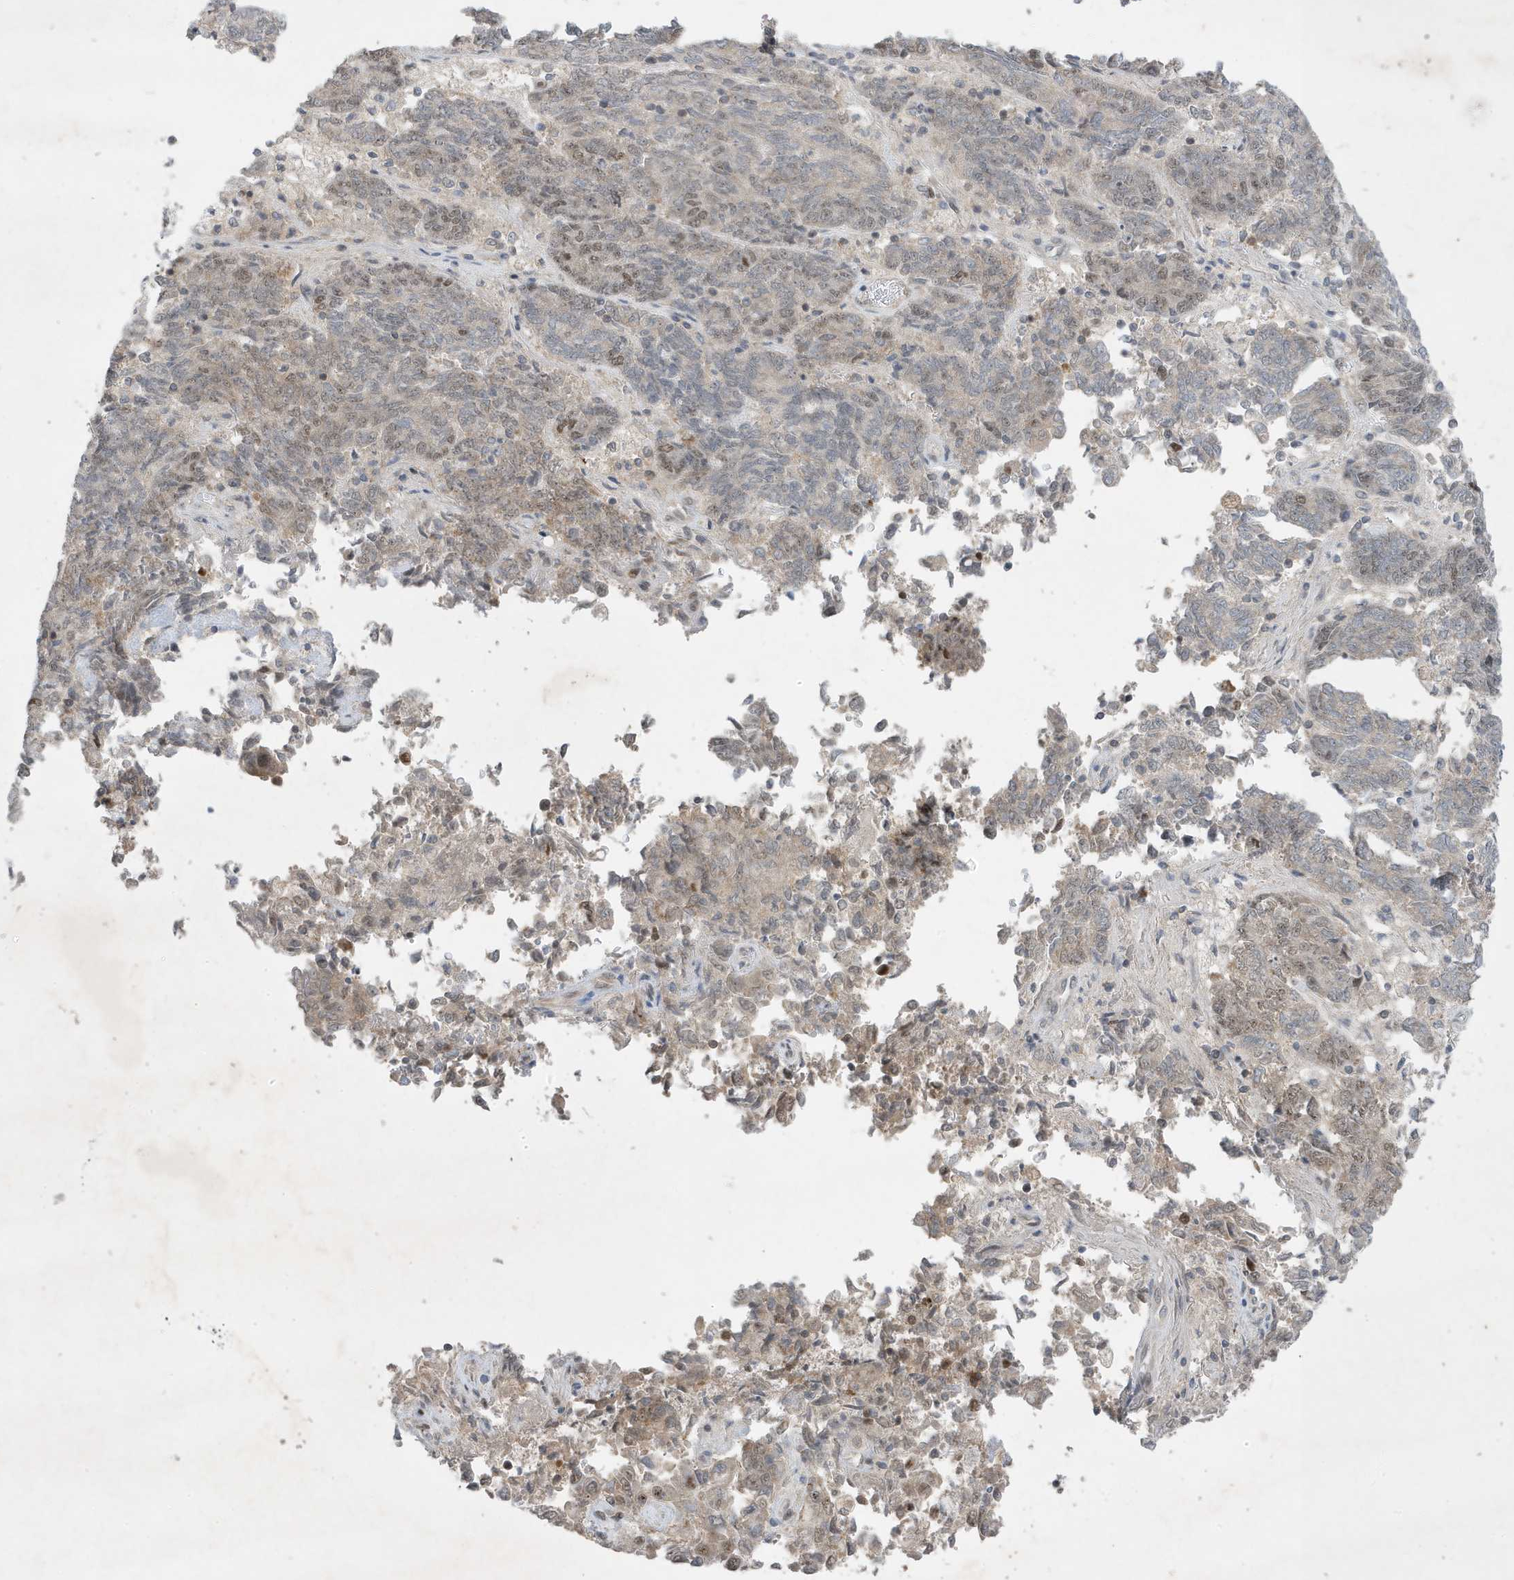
{"staining": {"intensity": "weak", "quantity": "<25%", "location": "cytoplasmic/membranous,nuclear"}, "tissue": "endometrial cancer", "cell_type": "Tumor cells", "image_type": "cancer", "snomed": [{"axis": "morphology", "description": "Adenocarcinoma, NOS"}, {"axis": "topography", "description": "Endometrium"}], "caption": "Immunohistochemical staining of human endometrial adenocarcinoma demonstrates no significant positivity in tumor cells. (Stains: DAB IHC with hematoxylin counter stain, Microscopy: brightfield microscopy at high magnification).", "gene": "MAST3", "patient": {"sex": "female", "age": 80}}